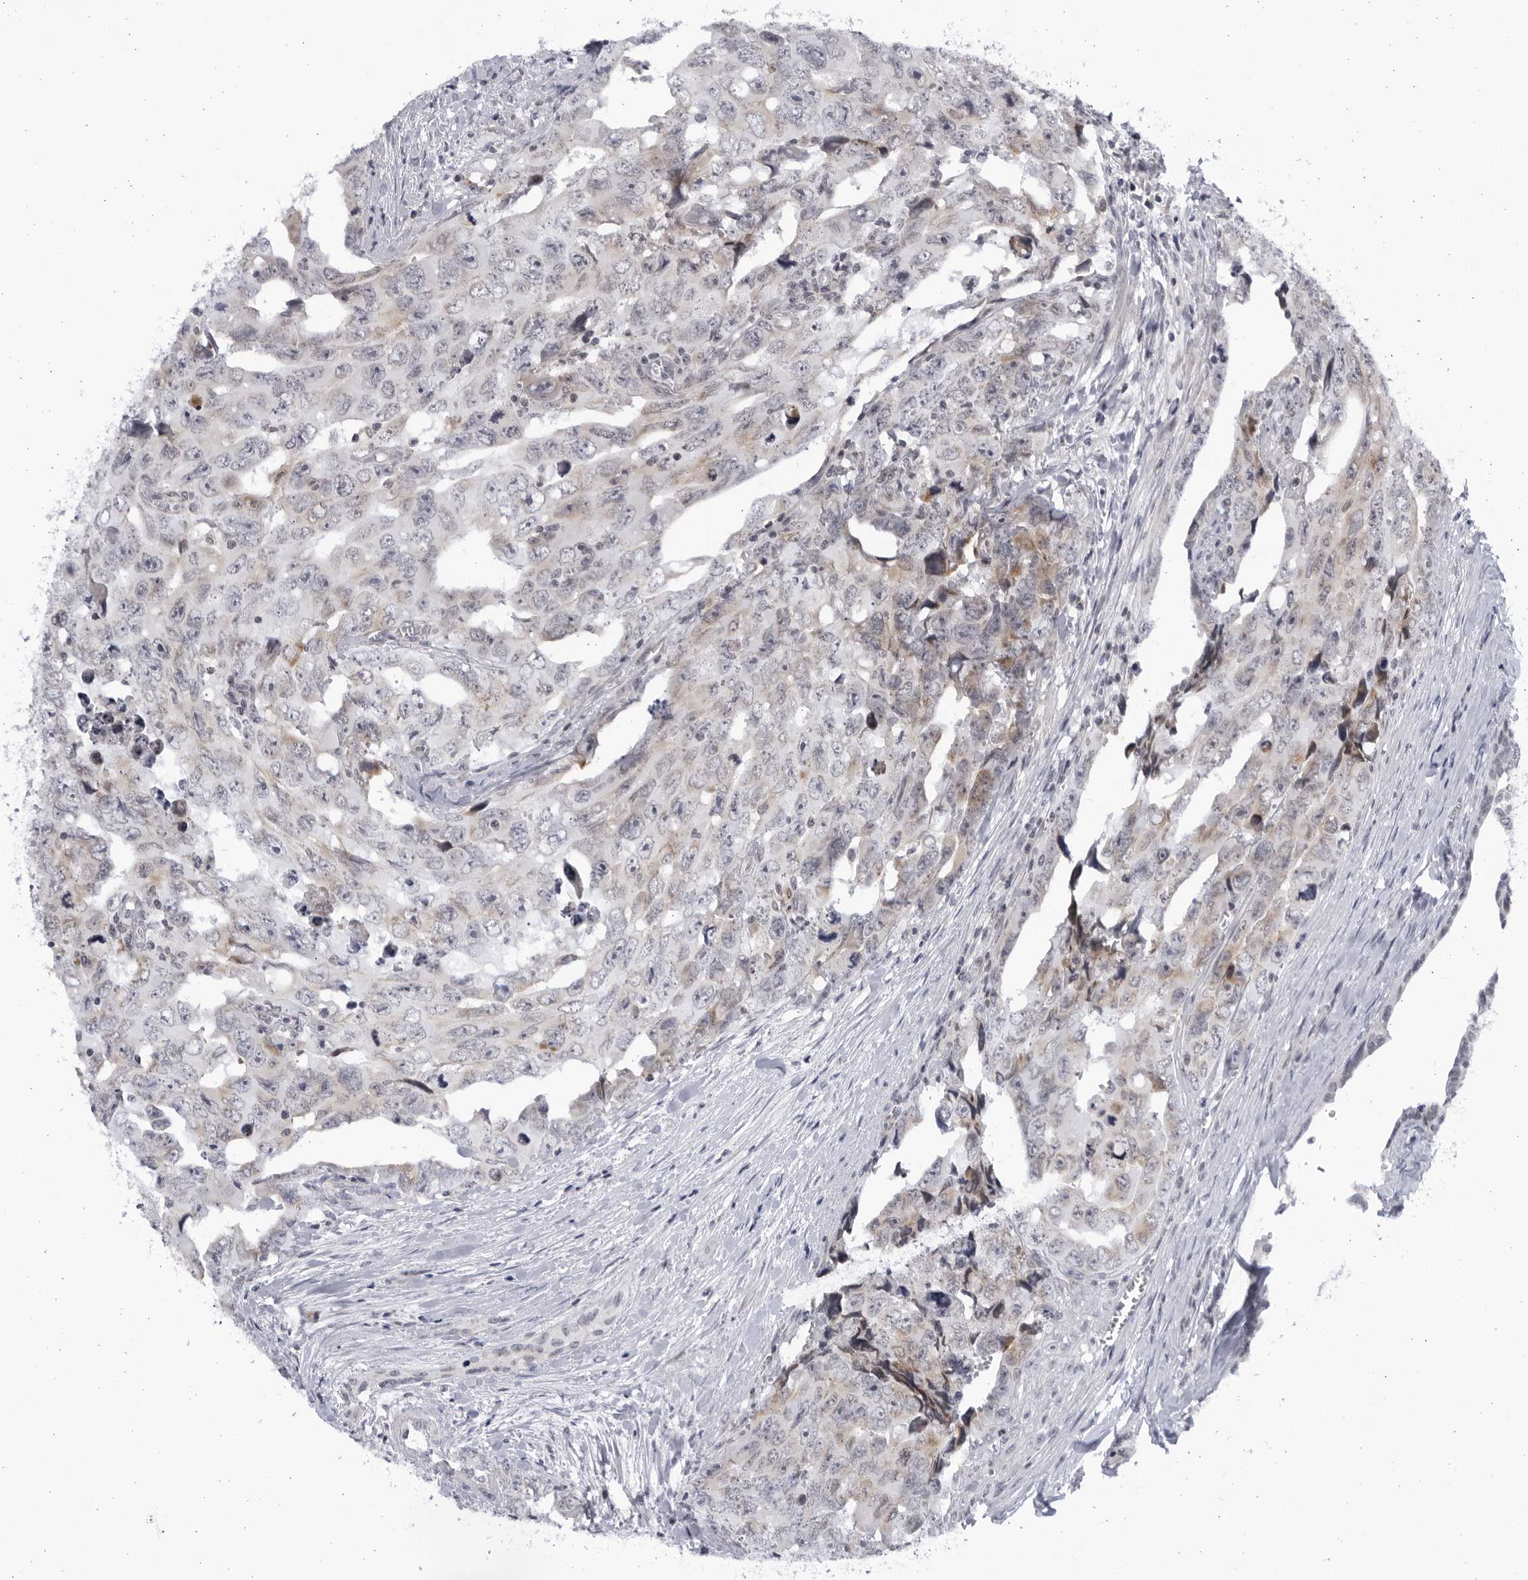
{"staining": {"intensity": "weak", "quantity": "<25%", "location": "cytoplasmic/membranous"}, "tissue": "testis cancer", "cell_type": "Tumor cells", "image_type": "cancer", "snomed": [{"axis": "morphology", "description": "Carcinoma, Embryonal, NOS"}, {"axis": "topography", "description": "Testis"}], "caption": "Embryonal carcinoma (testis) stained for a protein using immunohistochemistry exhibits no positivity tumor cells.", "gene": "SLC25A22", "patient": {"sex": "male", "age": 28}}